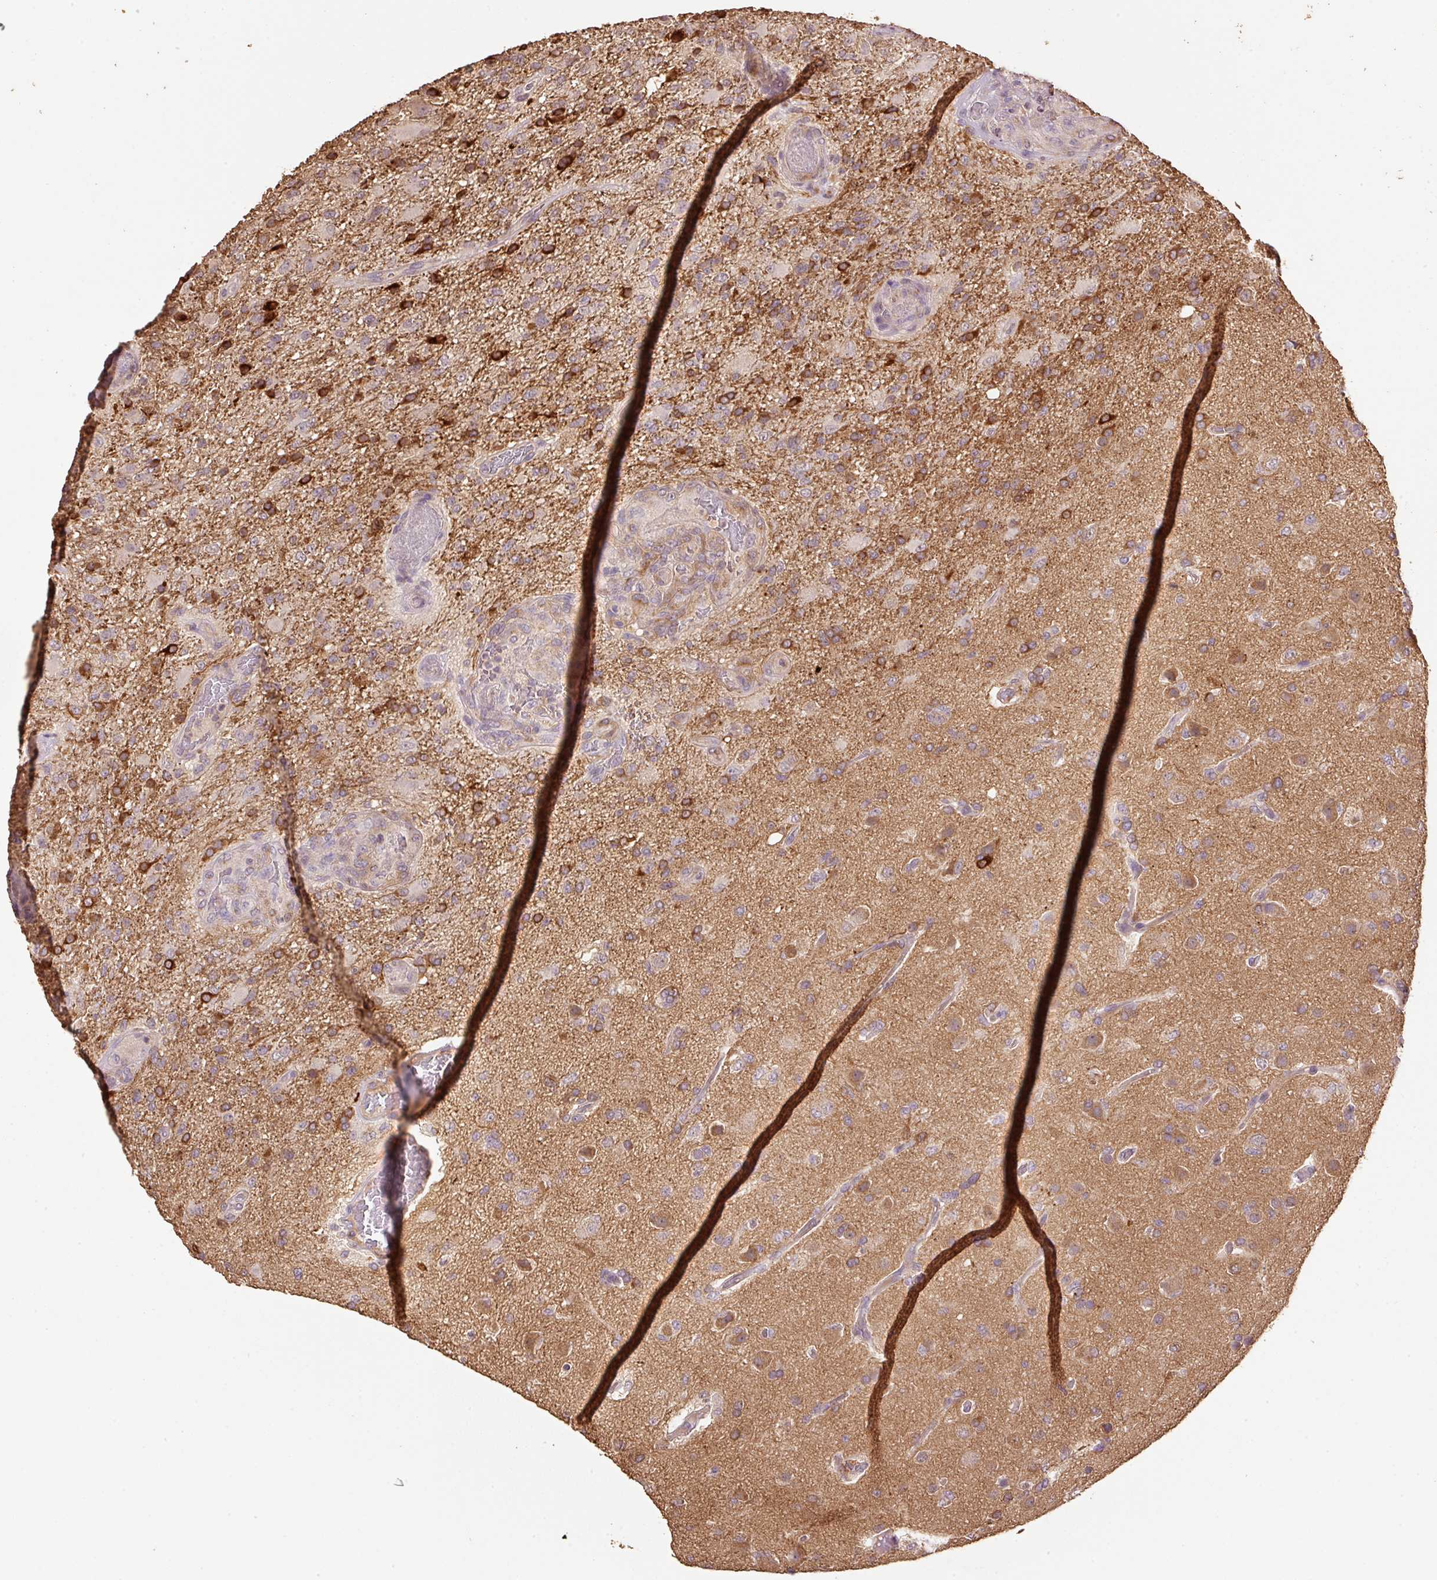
{"staining": {"intensity": "strong", "quantity": "25%-75%", "location": "cytoplasmic/membranous,nuclear"}, "tissue": "glioma", "cell_type": "Tumor cells", "image_type": "cancer", "snomed": [{"axis": "morphology", "description": "Glioma, malignant, High grade"}, {"axis": "topography", "description": "Brain"}], "caption": "This is an image of immunohistochemistry (IHC) staining of glioma, which shows strong staining in the cytoplasmic/membranous and nuclear of tumor cells.", "gene": "HERC2", "patient": {"sex": "female", "age": 74}}